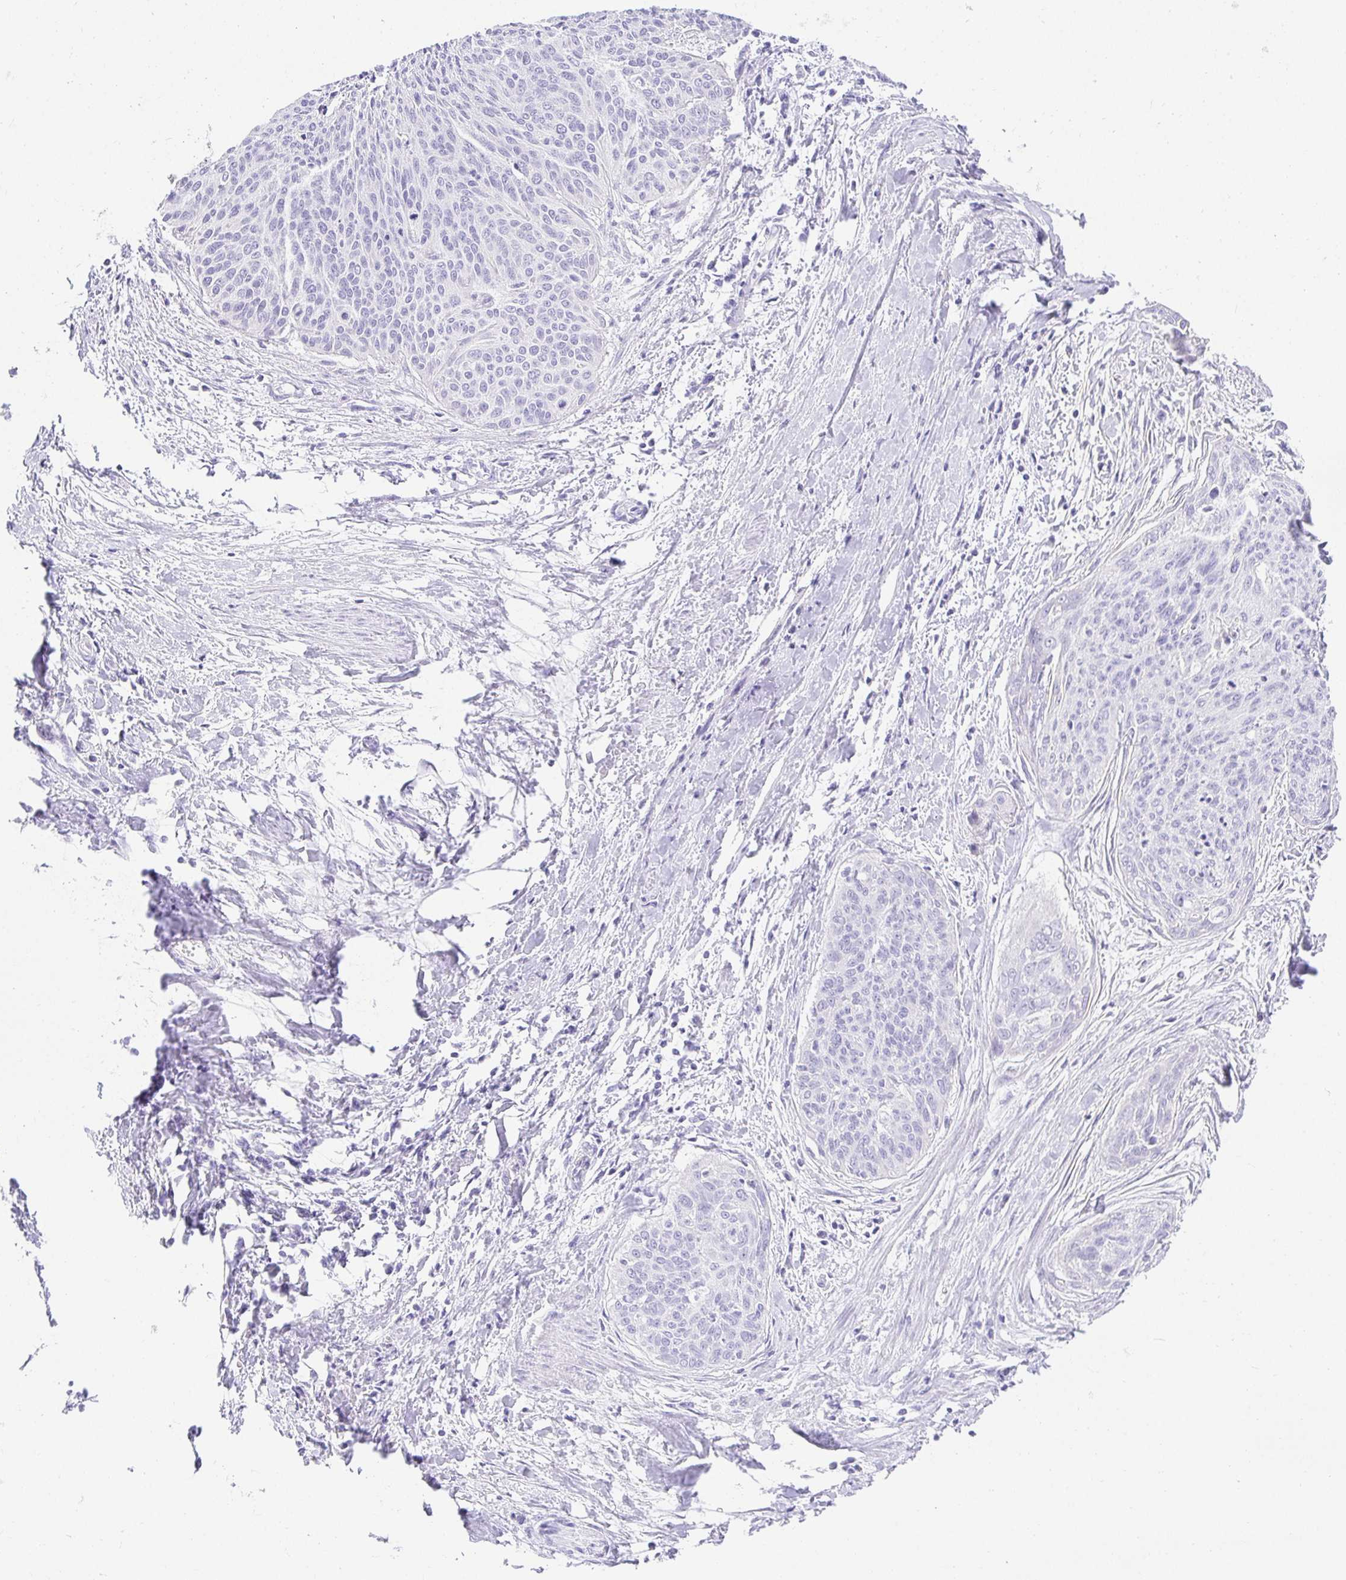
{"staining": {"intensity": "negative", "quantity": "none", "location": "none"}, "tissue": "cervical cancer", "cell_type": "Tumor cells", "image_type": "cancer", "snomed": [{"axis": "morphology", "description": "Squamous cell carcinoma, NOS"}, {"axis": "topography", "description": "Cervix"}], "caption": "Immunohistochemistry (IHC) photomicrograph of neoplastic tissue: human cervical squamous cell carcinoma stained with DAB (3,3'-diaminobenzidine) reveals no significant protein positivity in tumor cells. Nuclei are stained in blue.", "gene": "CHAT", "patient": {"sex": "female", "age": 55}}